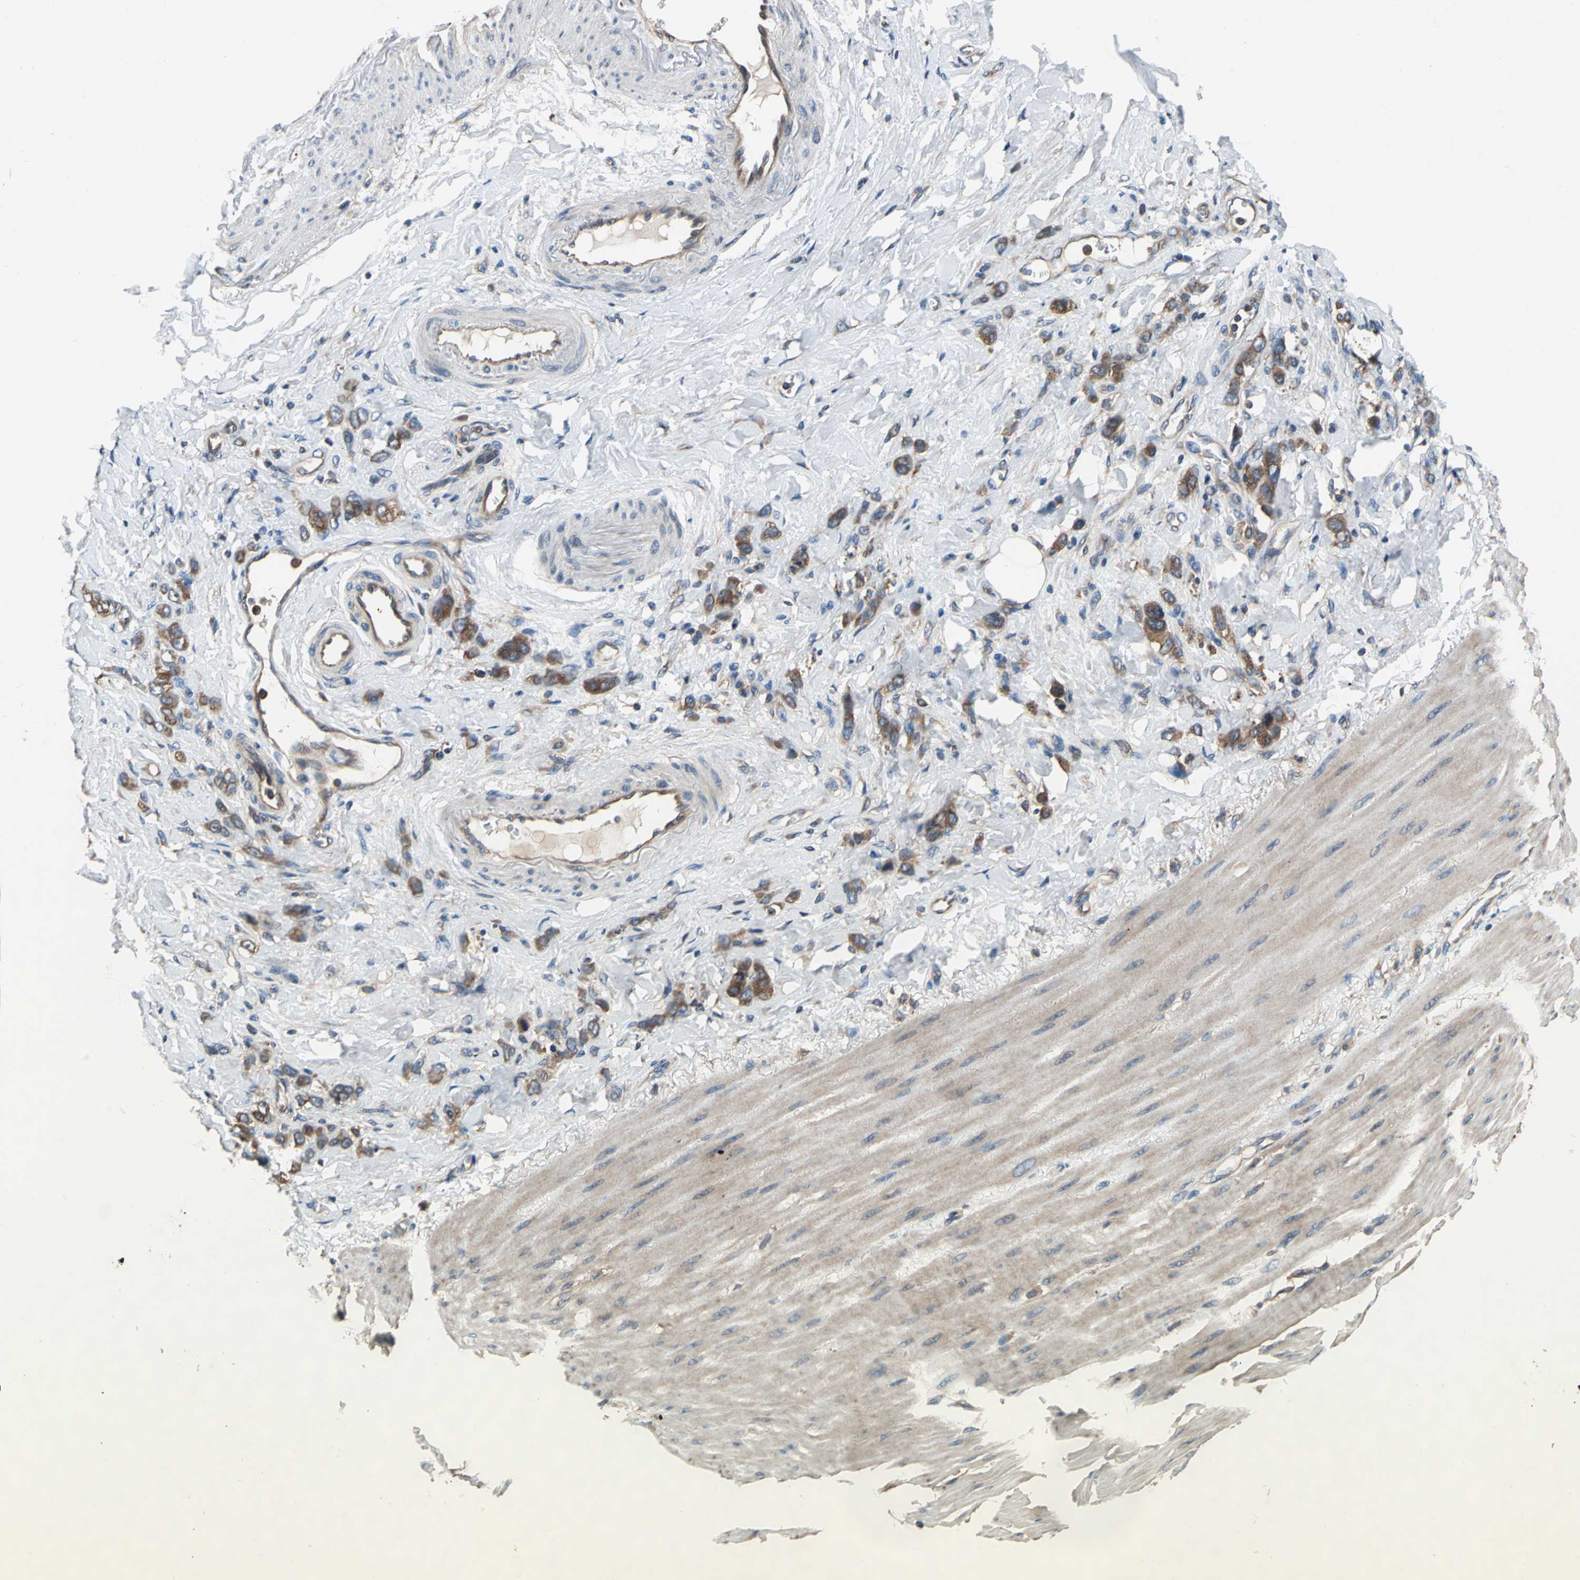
{"staining": {"intensity": "strong", "quantity": ">75%", "location": "cytoplasmic/membranous"}, "tissue": "stomach cancer", "cell_type": "Tumor cells", "image_type": "cancer", "snomed": [{"axis": "morphology", "description": "Normal tissue, NOS"}, {"axis": "morphology", "description": "Adenocarcinoma, NOS"}, {"axis": "topography", "description": "Stomach"}], "caption": "Brown immunohistochemical staining in stomach cancer reveals strong cytoplasmic/membranous expression in approximately >75% of tumor cells. The staining was performed using DAB, with brown indicating positive protein expression. Nuclei are stained blue with hematoxylin.", "gene": "CAPN1", "patient": {"sex": "male", "age": 82}}